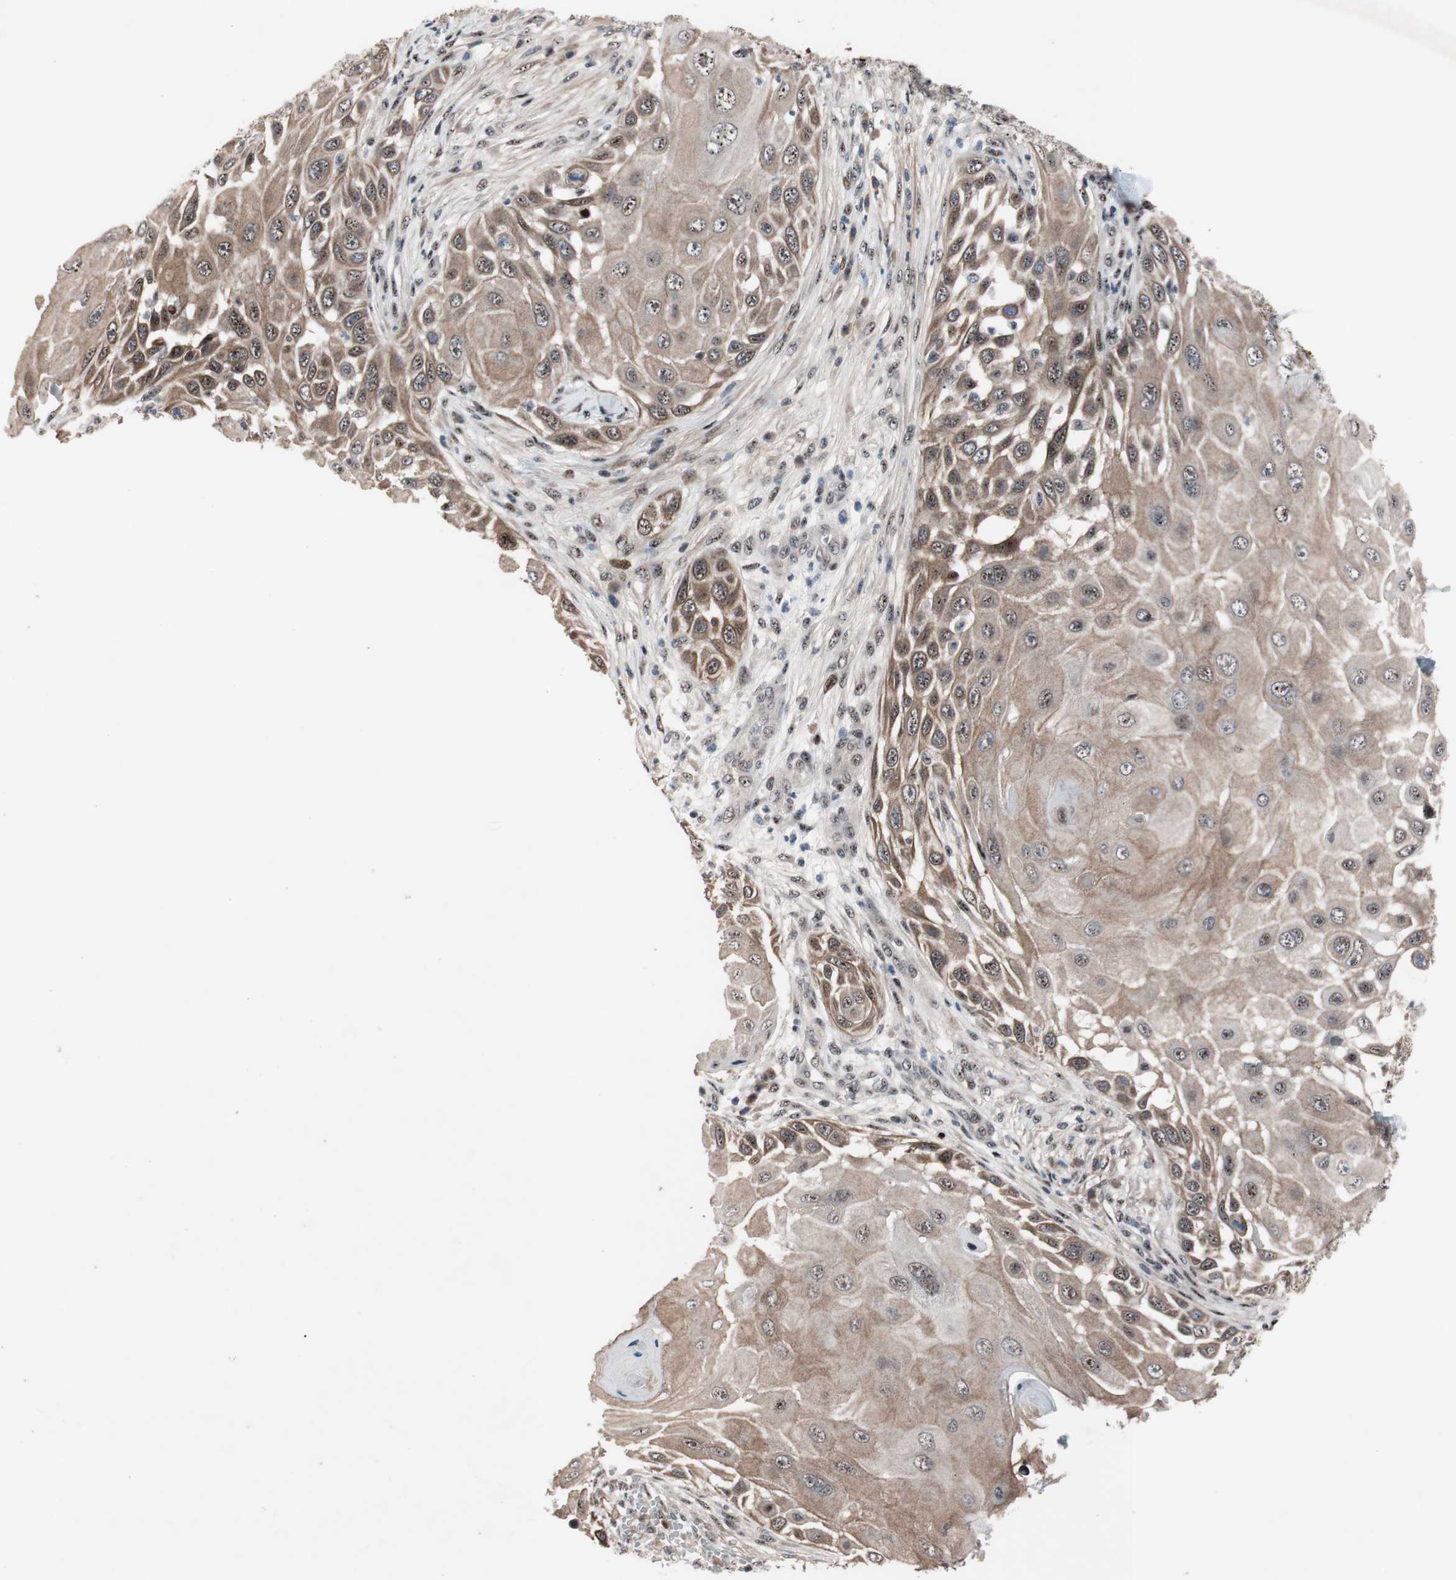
{"staining": {"intensity": "moderate", "quantity": ">75%", "location": "cytoplasmic/membranous,nuclear"}, "tissue": "skin cancer", "cell_type": "Tumor cells", "image_type": "cancer", "snomed": [{"axis": "morphology", "description": "Squamous cell carcinoma, NOS"}, {"axis": "topography", "description": "Skin"}], "caption": "Tumor cells demonstrate medium levels of moderate cytoplasmic/membranous and nuclear expression in approximately >75% of cells in human squamous cell carcinoma (skin).", "gene": "SOX7", "patient": {"sex": "female", "age": 44}}